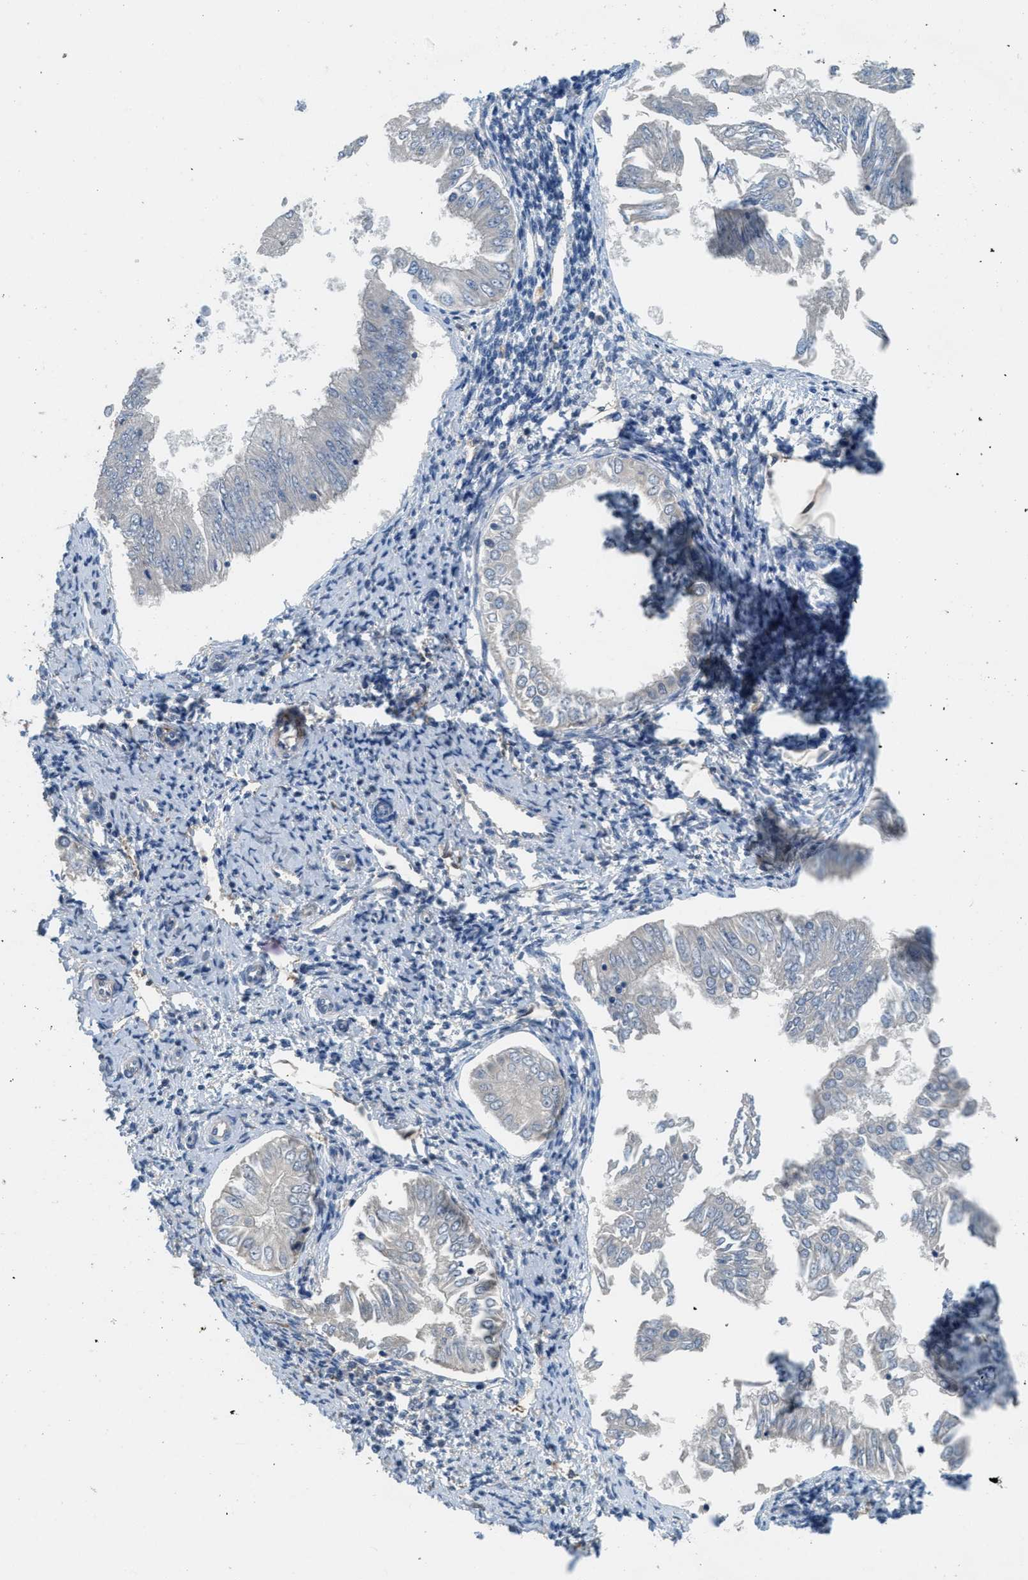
{"staining": {"intensity": "negative", "quantity": "none", "location": "none"}, "tissue": "endometrial cancer", "cell_type": "Tumor cells", "image_type": "cancer", "snomed": [{"axis": "morphology", "description": "Adenocarcinoma, NOS"}, {"axis": "topography", "description": "Endometrium"}], "caption": "Tumor cells are negative for brown protein staining in endometrial cancer.", "gene": "DGKE", "patient": {"sex": "female", "age": 53}}